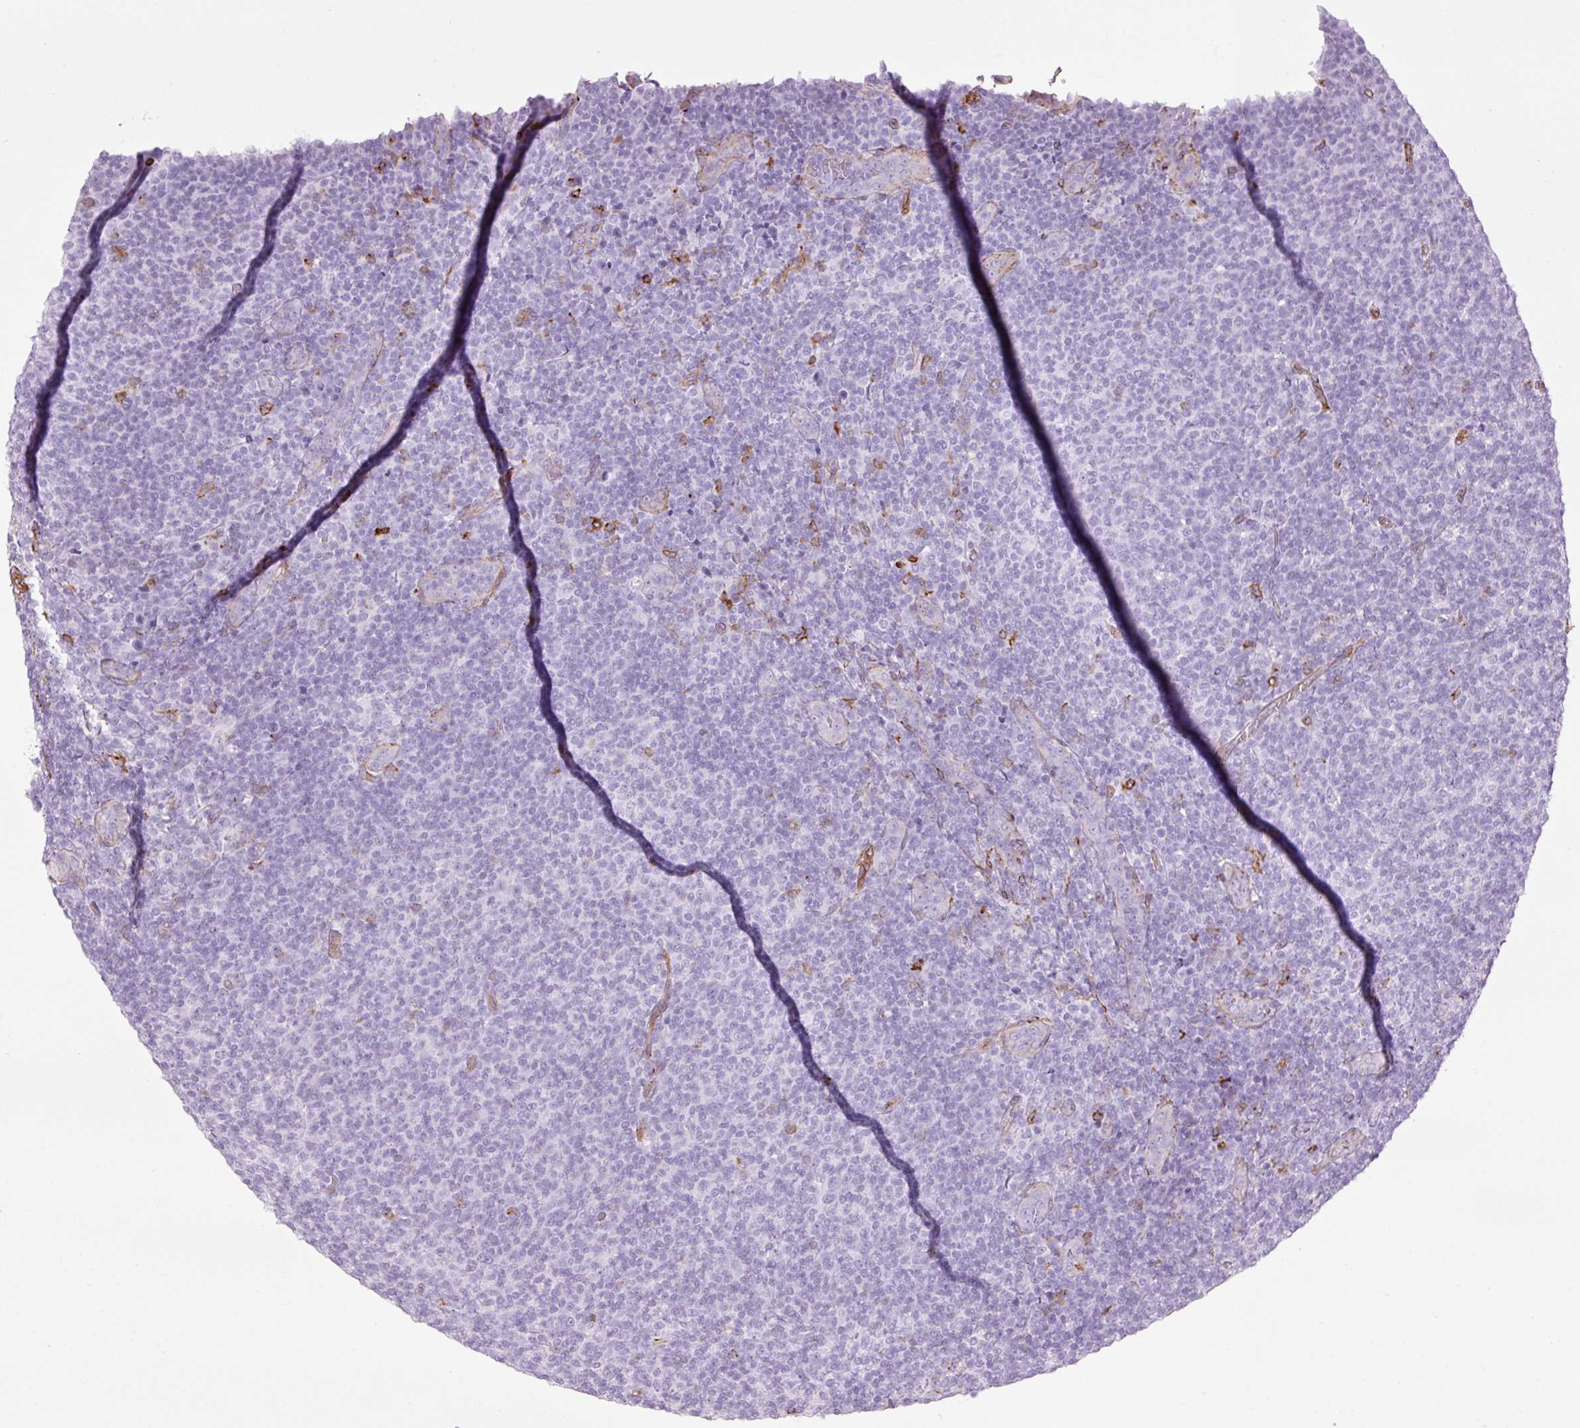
{"staining": {"intensity": "negative", "quantity": "none", "location": "none"}, "tissue": "lymphoma", "cell_type": "Tumor cells", "image_type": "cancer", "snomed": [{"axis": "morphology", "description": "Malignant lymphoma, non-Hodgkin's type, Low grade"}, {"axis": "topography", "description": "Lymph node"}], "caption": "A micrograph of human lymphoma is negative for staining in tumor cells.", "gene": "CAV1", "patient": {"sex": "male", "age": 66}}